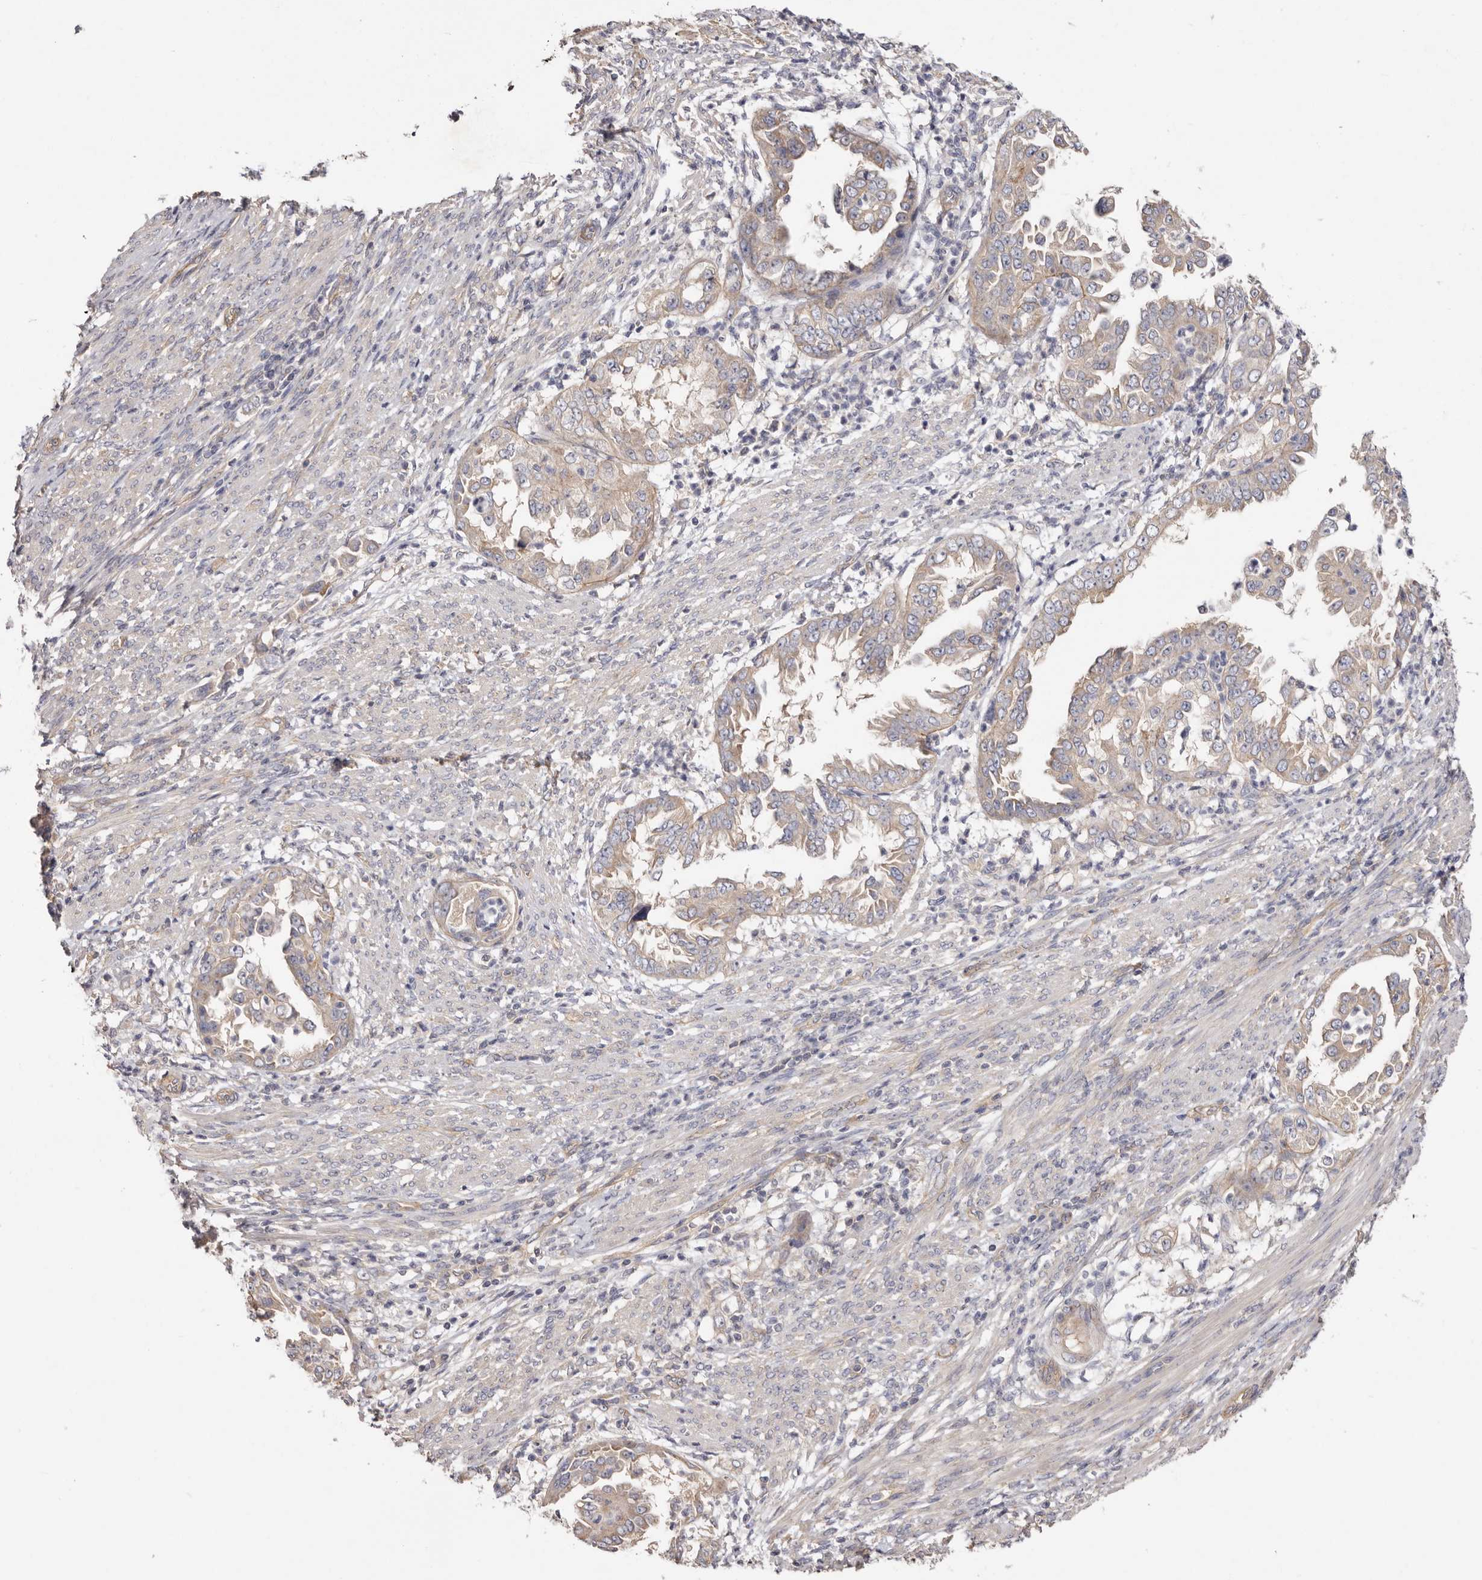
{"staining": {"intensity": "weak", "quantity": "25%-75%", "location": "cytoplasmic/membranous"}, "tissue": "endometrial cancer", "cell_type": "Tumor cells", "image_type": "cancer", "snomed": [{"axis": "morphology", "description": "Adenocarcinoma, NOS"}, {"axis": "topography", "description": "Endometrium"}], "caption": "Protein positivity by IHC demonstrates weak cytoplasmic/membranous expression in approximately 25%-75% of tumor cells in endometrial cancer (adenocarcinoma).", "gene": "FAM167B", "patient": {"sex": "female", "age": 85}}